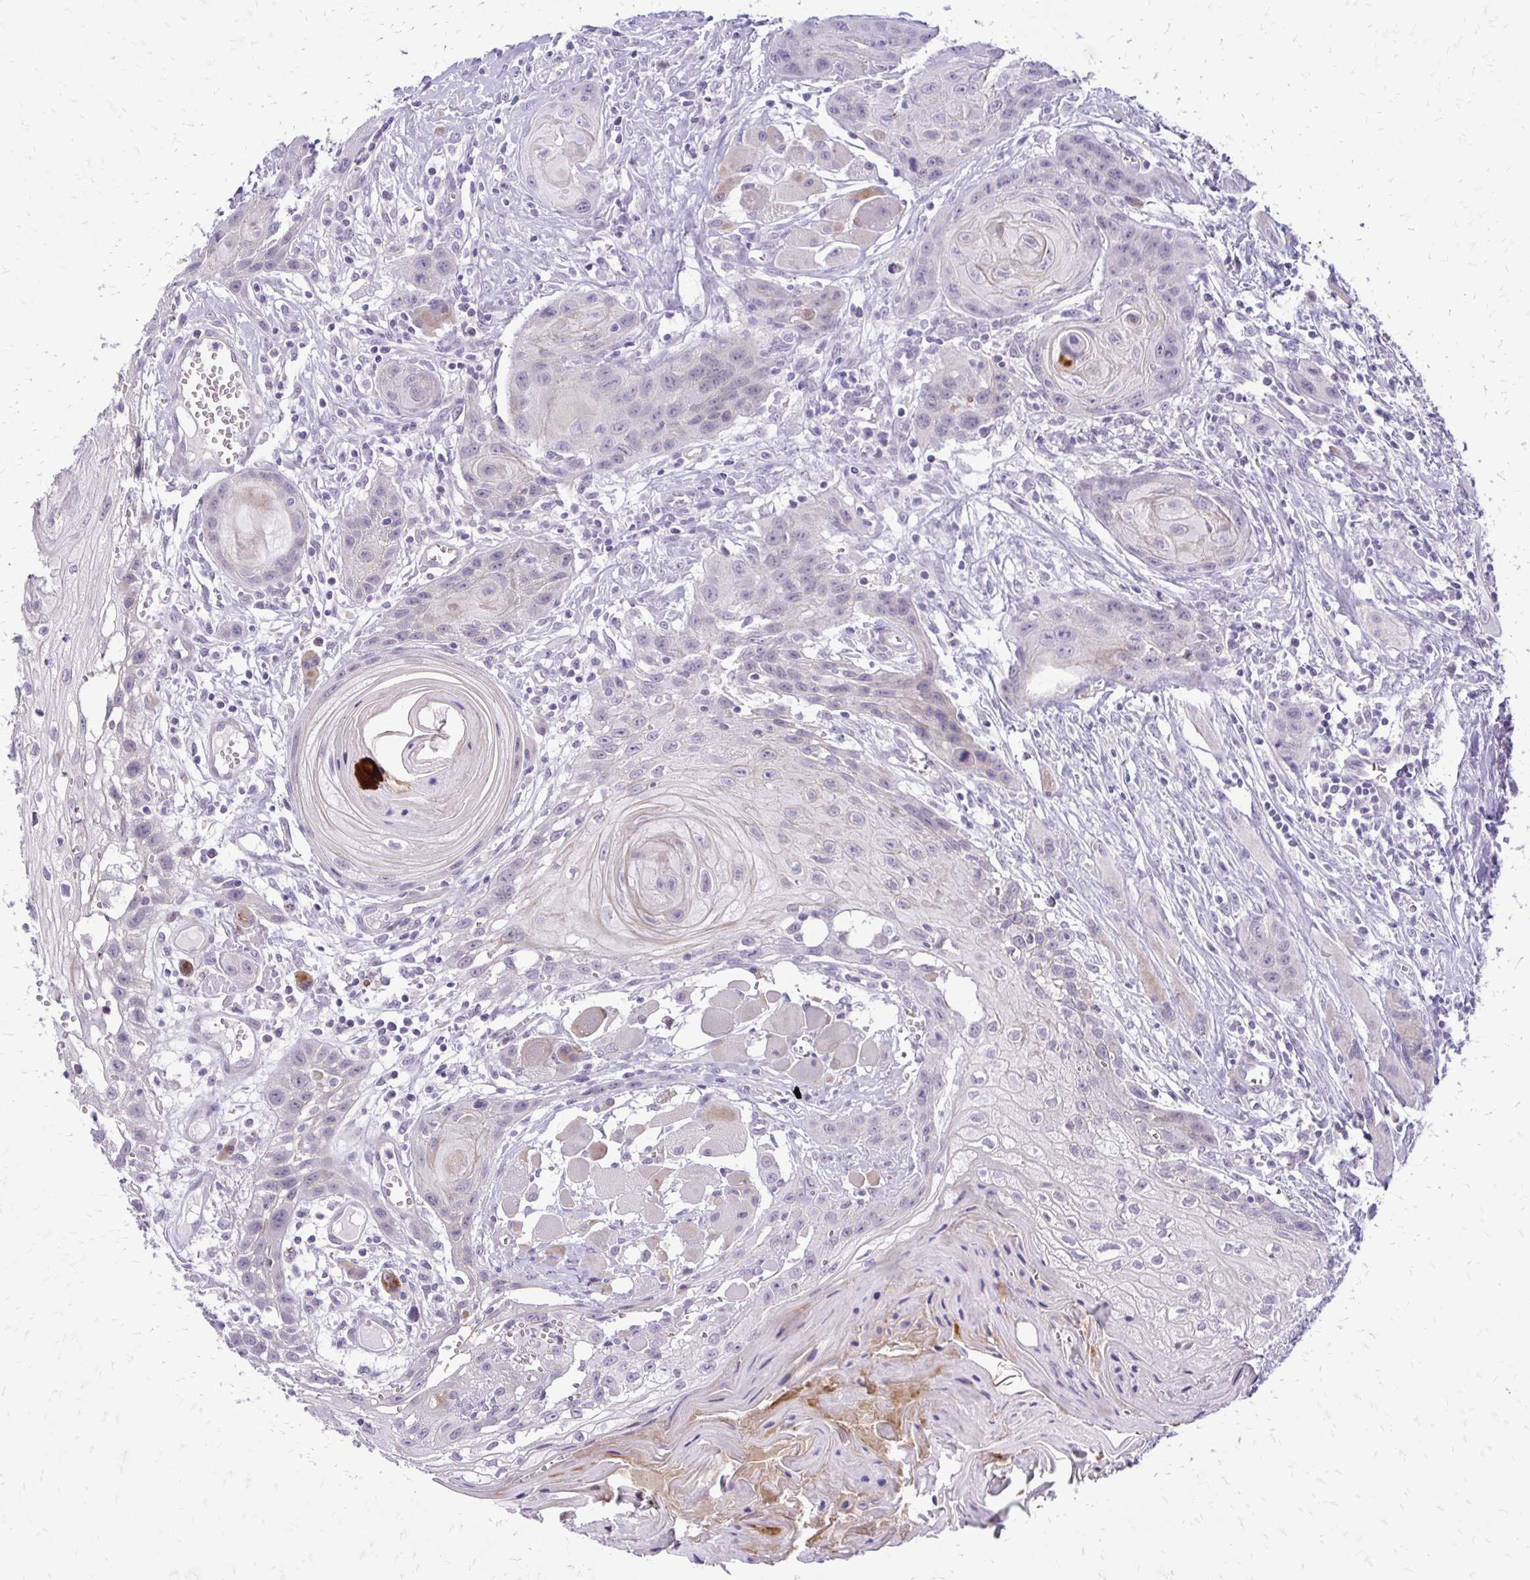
{"staining": {"intensity": "negative", "quantity": "none", "location": "none"}, "tissue": "head and neck cancer", "cell_type": "Tumor cells", "image_type": "cancer", "snomed": [{"axis": "morphology", "description": "Squamous cell carcinoma, NOS"}, {"axis": "topography", "description": "Oral tissue"}, {"axis": "topography", "description": "Head-Neck"}], "caption": "The IHC micrograph has no significant positivity in tumor cells of head and neck squamous cell carcinoma tissue.", "gene": "EPYC", "patient": {"sex": "male", "age": 58}}